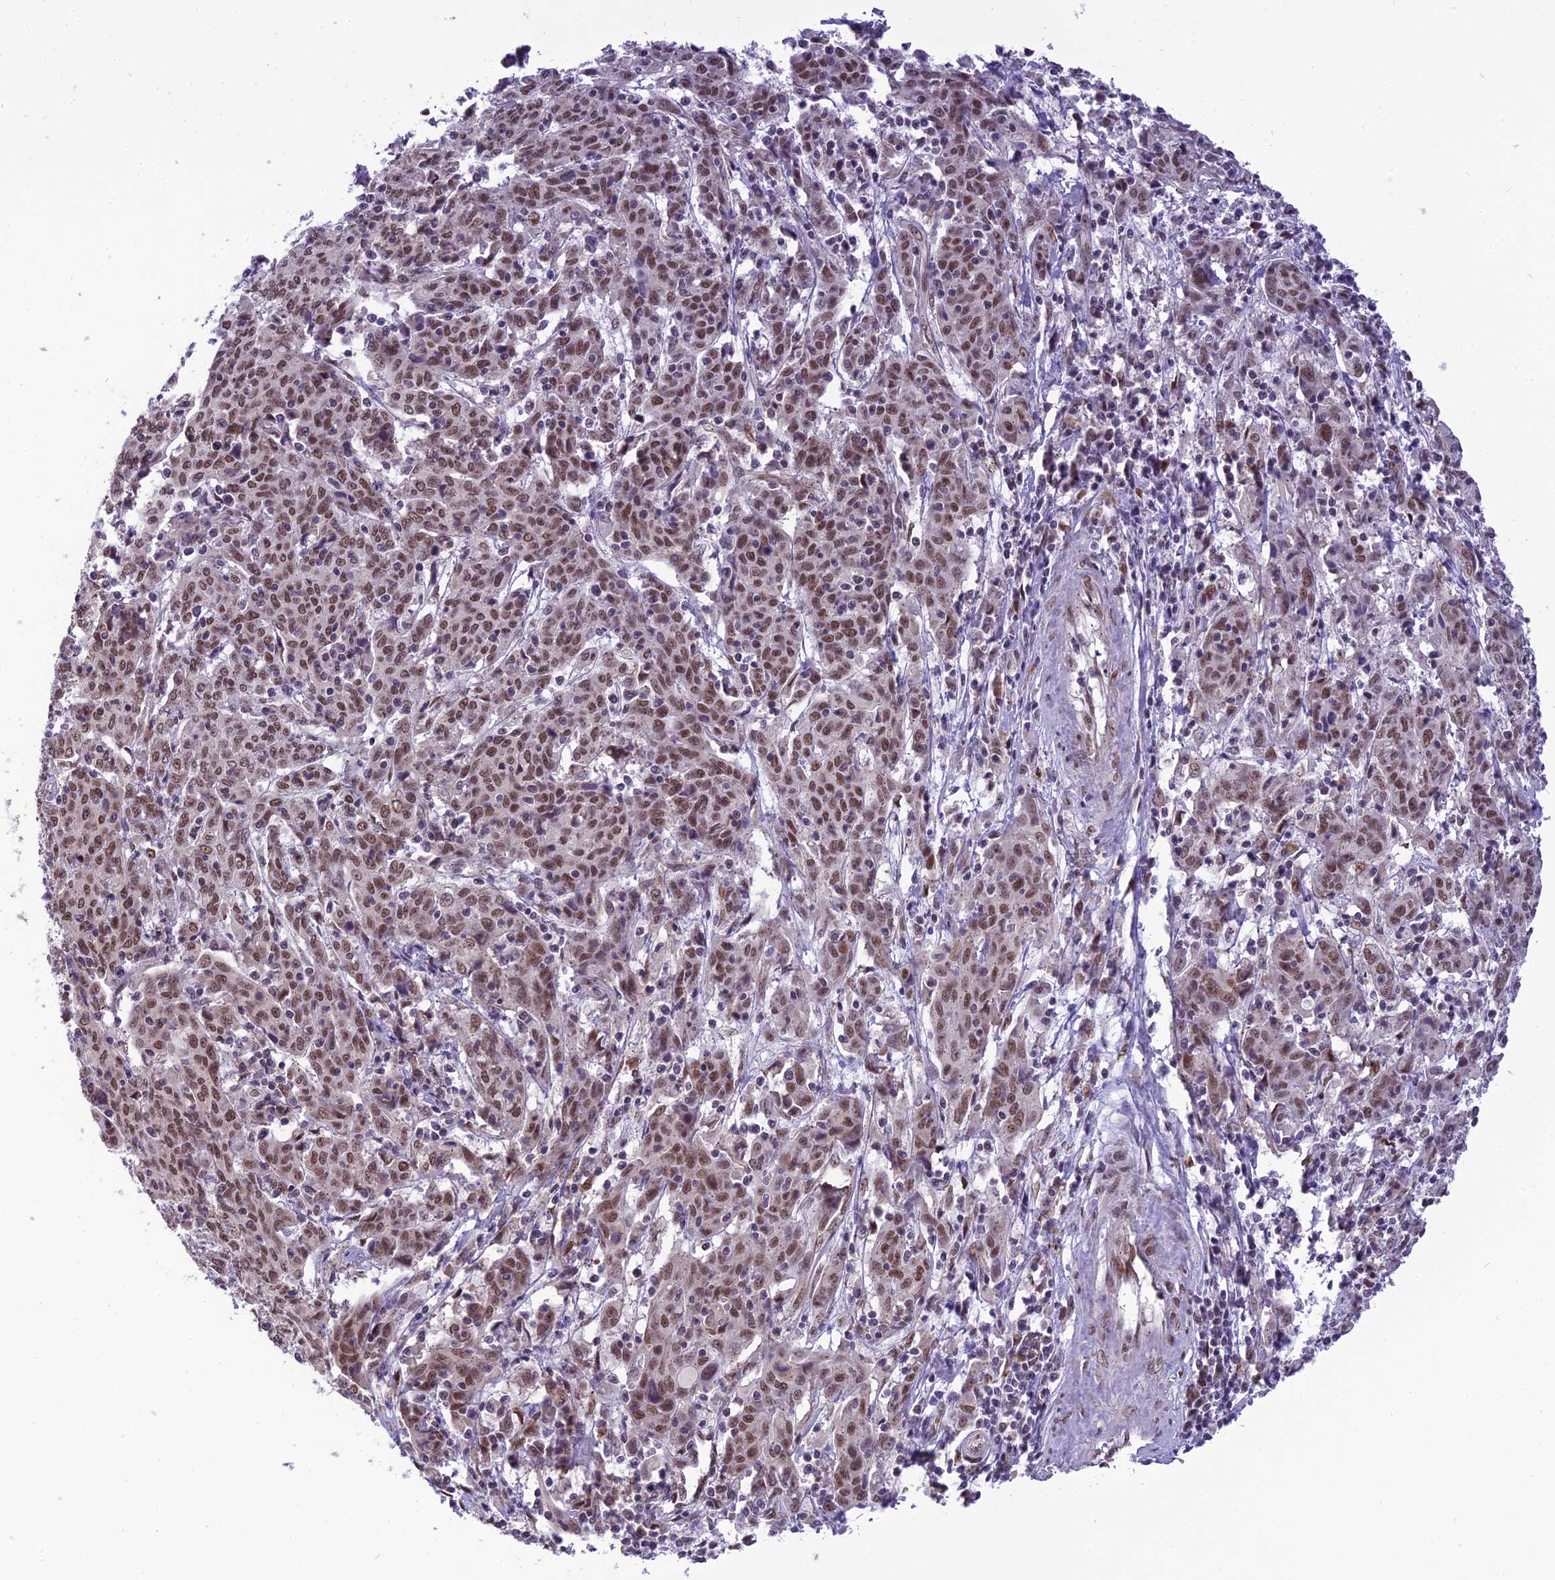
{"staining": {"intensity": "moderate", "quantity": ">75%", "location": "nuclear"}, "tissue": "cervical cancer", "cell_type": "Tumor cells", "image_type": "cancer", "snomed": [{"axis": "morphology", "description": "Squamous cell carcinoma, NOS"}, {"axis": "topography", "description": "Cervix"}], "caption": "Immunohistochemical staining of human squamous cell carcinoma (cervical) reveals medium levels of moderate nuclear expression in about >75% of tumor cells. (Brightfield microscopy of DAB IHC at high magnification).", "gene": "IRF2BP1", "patient": {"sex": "female", "age": 67}}